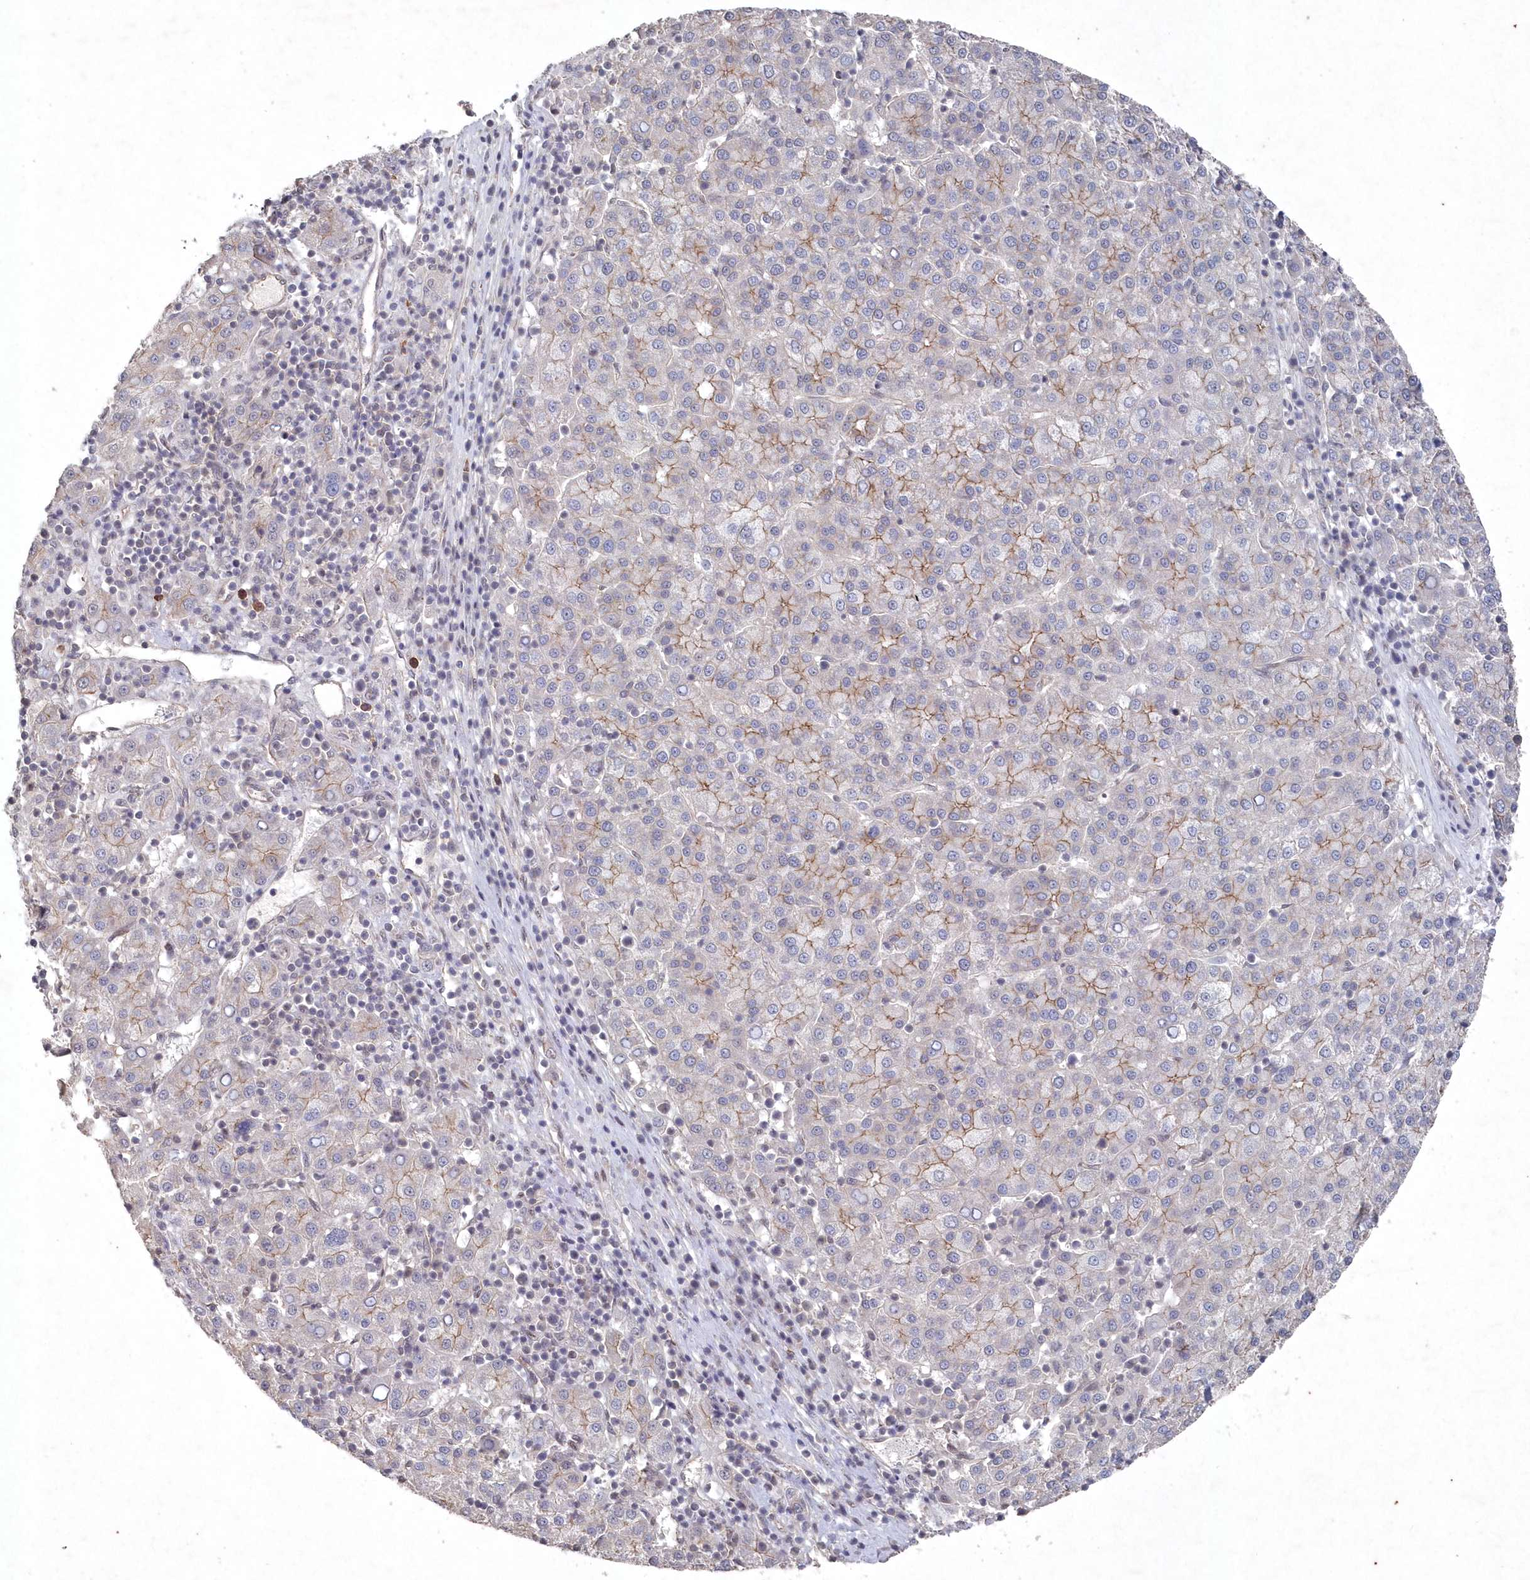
{"staining": {"intensity": "weak", "quantity": "<25%", "location": "cytoplasmic/membranous"}, "tissue": "liver cancer", "cell_type": "Tumor cells", "image_type": "cancer", "snomed": [{"axis": "morphology", "description": "Carcinoma, Hepatocellular, NOS"}, {"axis": "topography", "description": "Liver"}], "caption": "This photomicrograph is of liver hepatocellular carcinoma stained with IHC to label a protein in brown with the nuclei are counter-stained blue. There is no staining in tumor cells.", "gene": "VSIG2", "patient": {"sex": "female", "age": 58}}